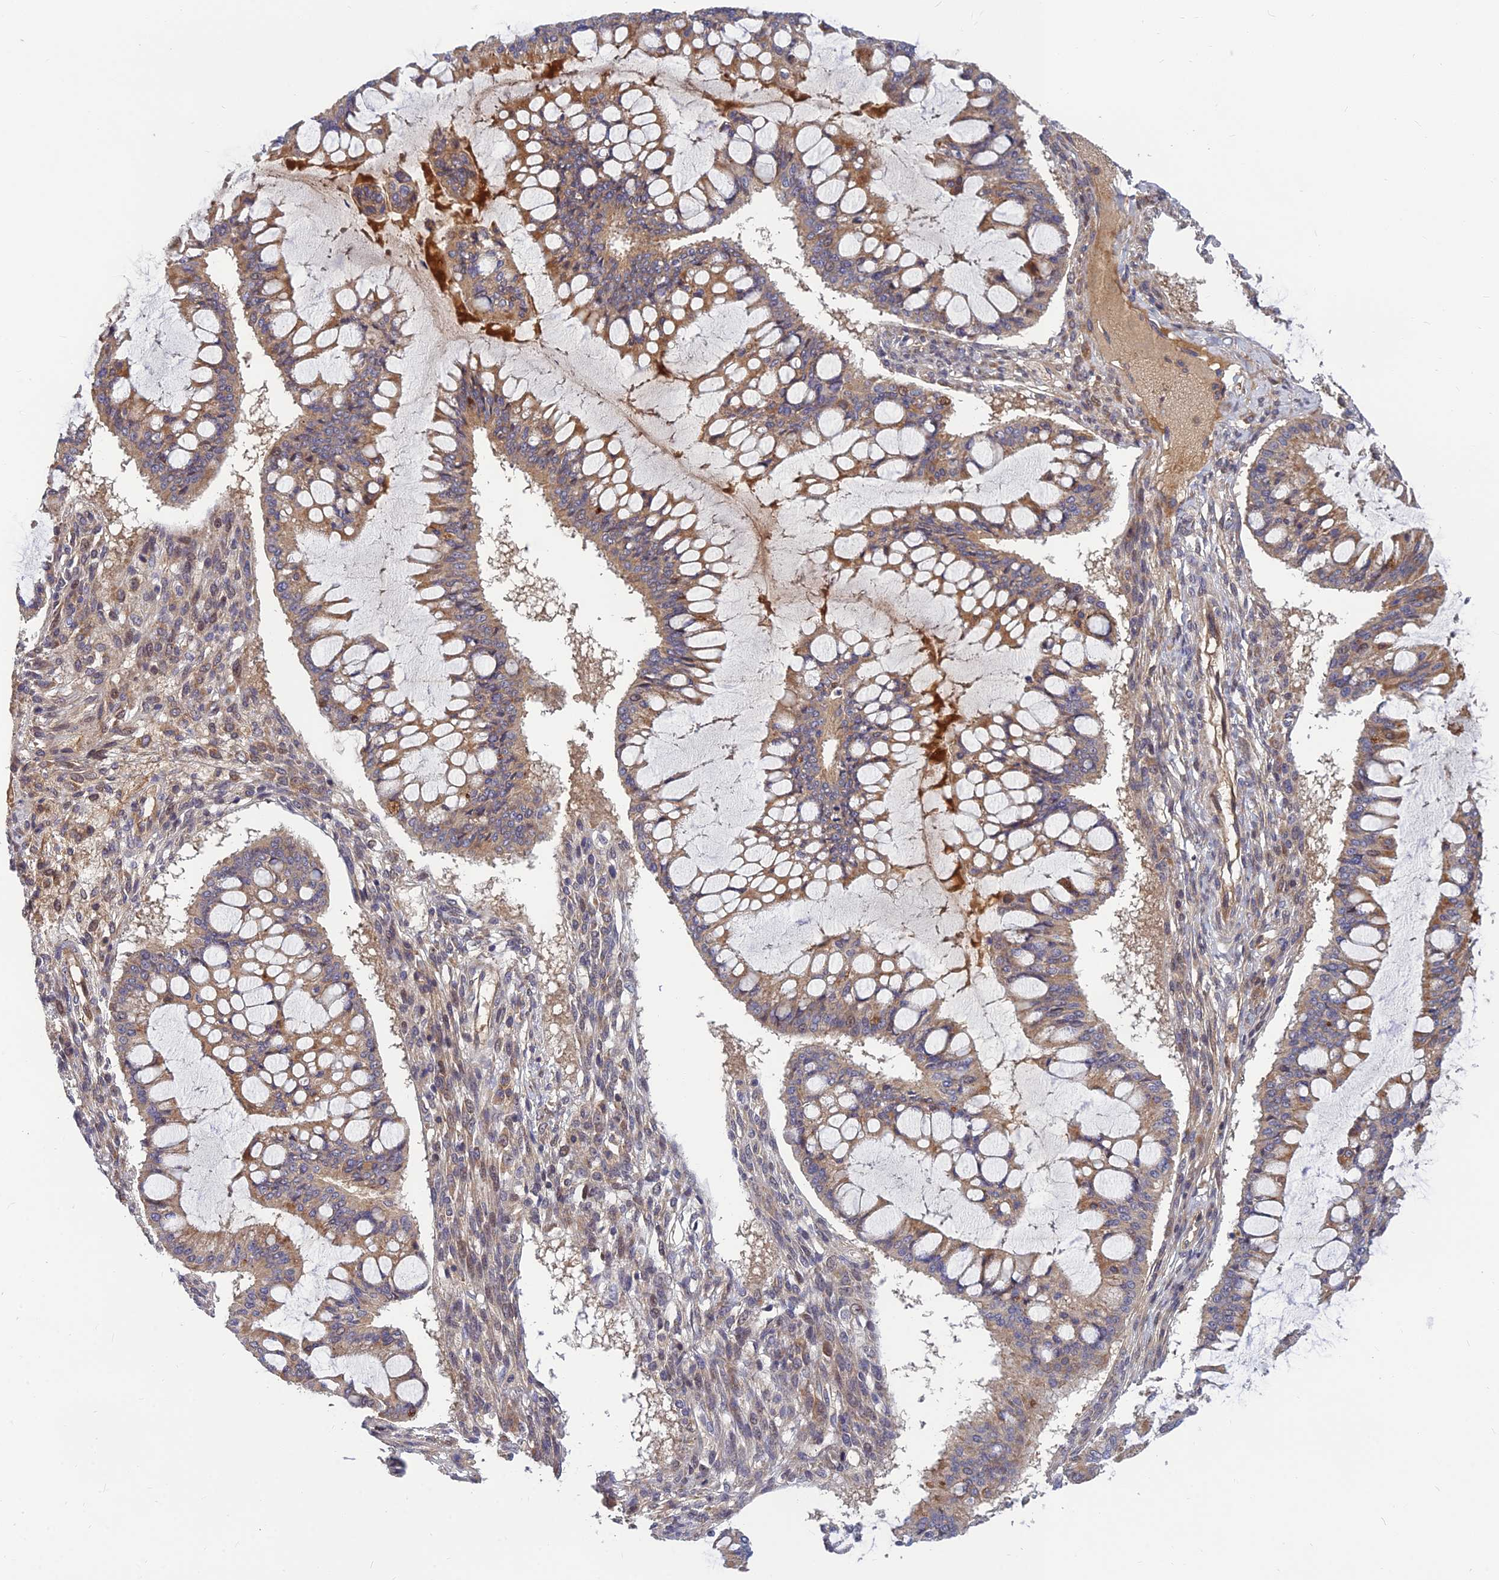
{"staining": {"intensity": "moderate", "quantity": "25%-75%", "location": "cytoplasmic/membranous"}, "tissue": "ovarian cancer", "cell_type": "Tumor cells", "image_type": "cancer", "snomed": [{"axis": "morphology", "description": "Cystadenocarcinoma, mucinous, NOS"}, {"axis": "topography", "description": "Ovary"}], "caption": "Immunohistochemical staining of human mucinous cystadenocarcinoma (ovarian) demonstrates moderate cytoplasmic/membranous protein expression in approximately 25%-75% of tumor cells. (brown staining indicates protein expression, while blue staining denotes nuclei).", "gene": "FAM151B", "patient": {"sex": "female", "age": 73}}